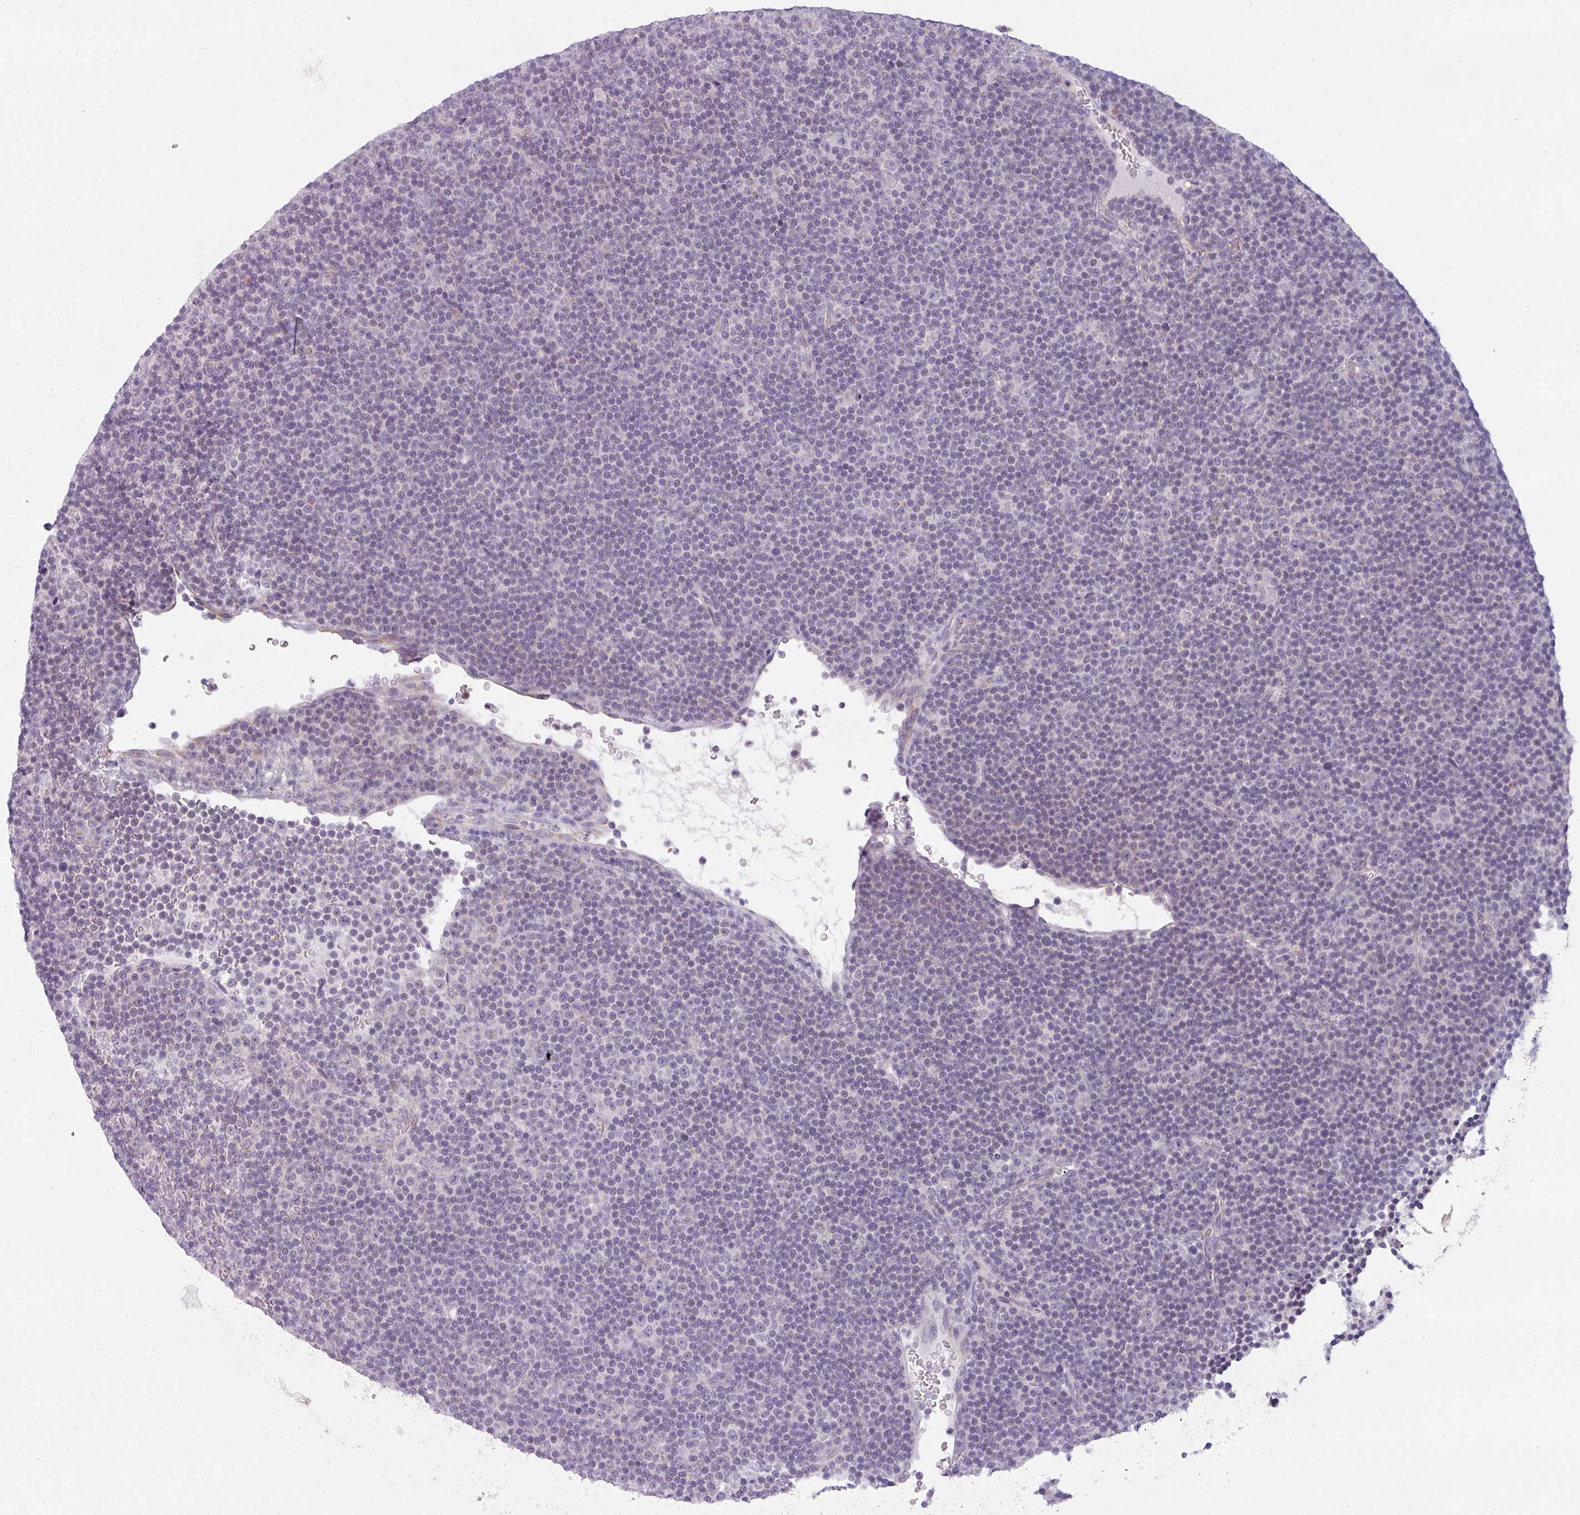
{"staining": {"intensity": "negative", "quantity": "none", "location": "none"}, "tissue": "lymphoma", "cell_type": "Tumor cells", "image_type": "cancer", "snomed": [{"axis": "morphology", "description": "Malignant lymphoma, non-Hodgkin's type, Low grade"}, {"axis": "topography", "description": "Lymph node"}], "caption": "Low-grade malignant lymphoma, non-Hodgkin's type was stained to show a protein in brown. There is no significant staining in tumor cells.", "gene": "C2orf68", "patient": {"sex": "female", "age": 67}}